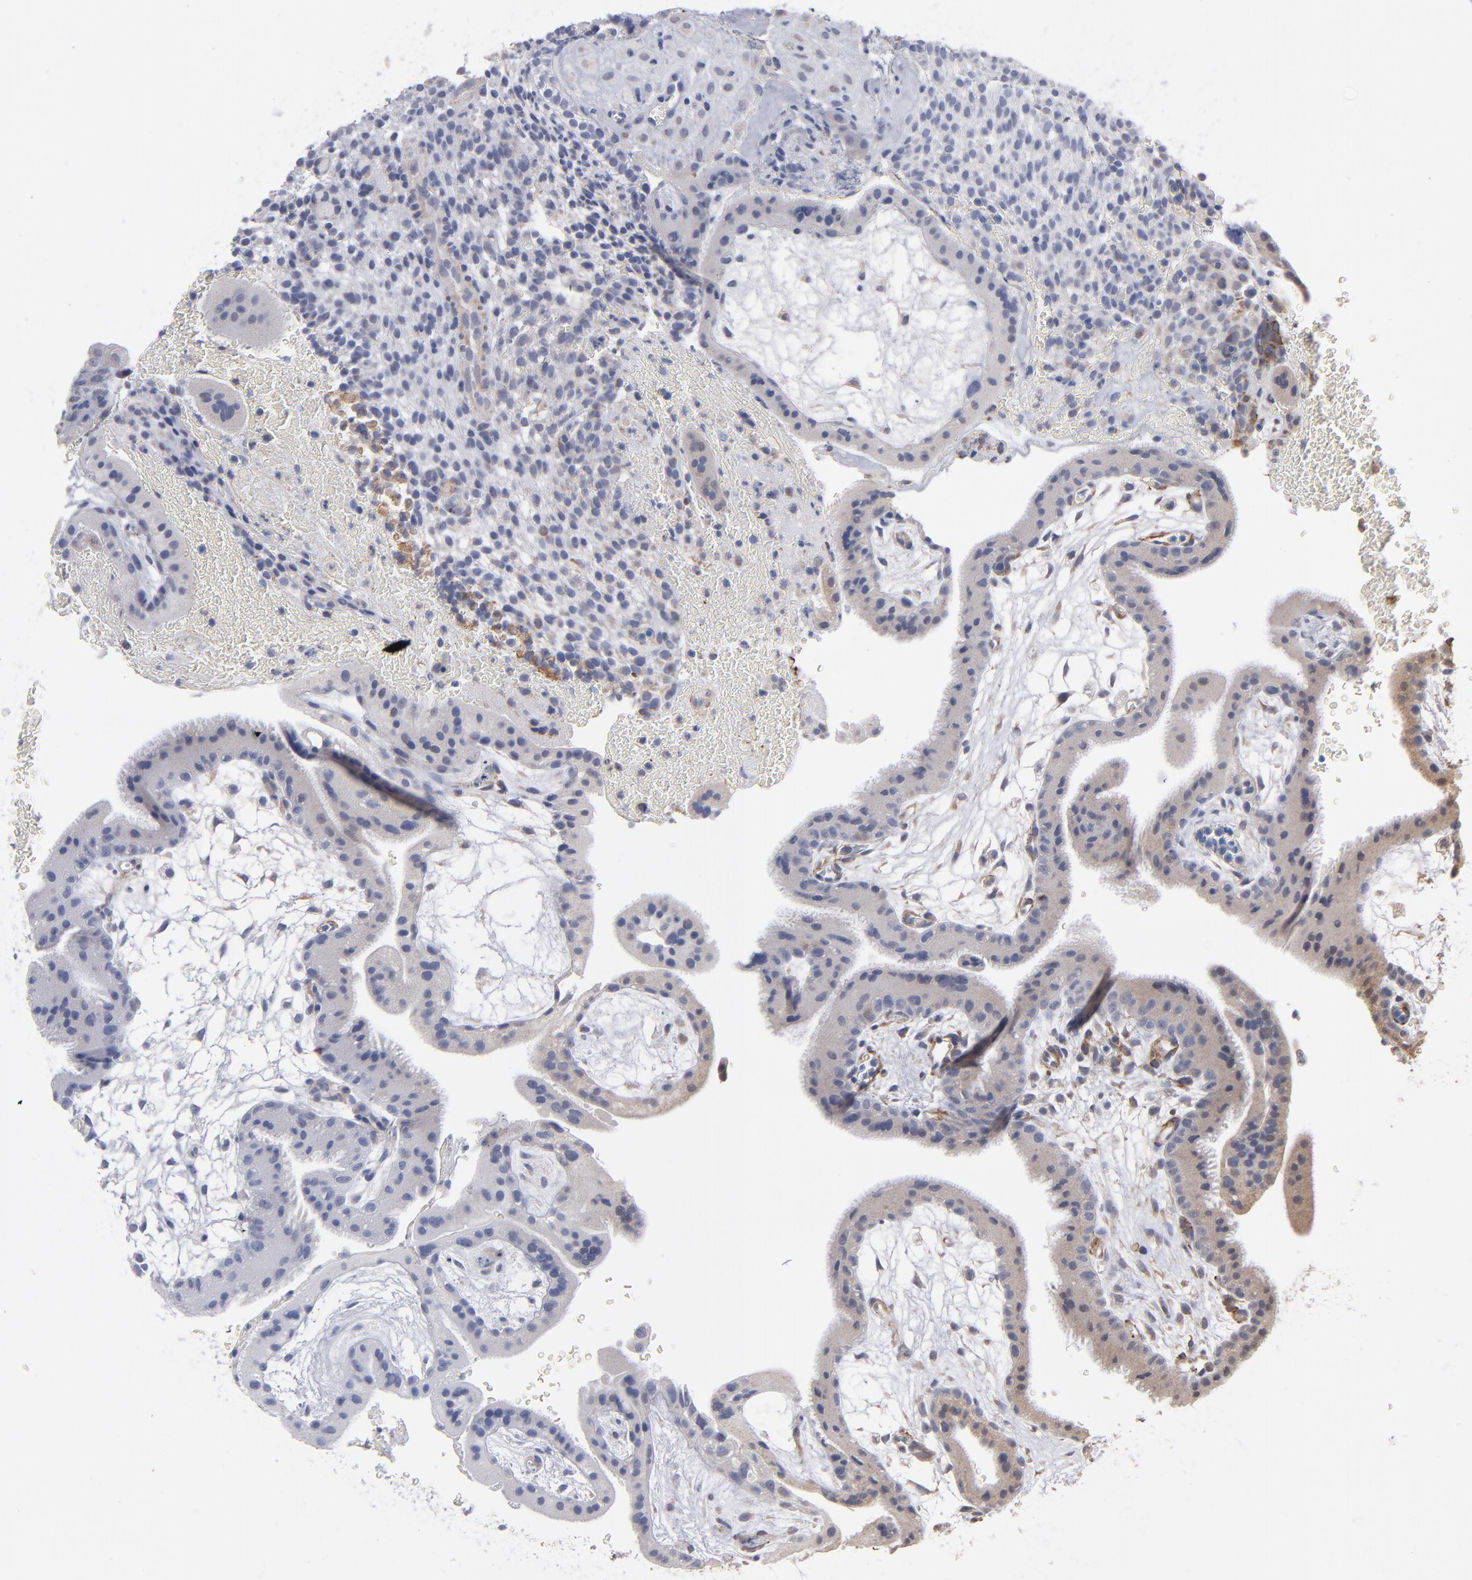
{"staining": {"intensity": "weak", "quantity": "<25%", "location": "cytoplasmic/membranous"}, "tissue": "placenta", "cell_type": "Decidual cells", "image_type": "normal", "snomed": [{"axis": "morphology", "description": "Normal tissue, NOS"}, {"axis": "topography", "description": "Placenta"}], "caption": "A high-resolution histopathology image shows IHC staining of unremarkable placenta, which exhibits no significant positivity in decidual cells.", "gene": "MIPOL1", "patient": {"sex": "female", "age": 19}}